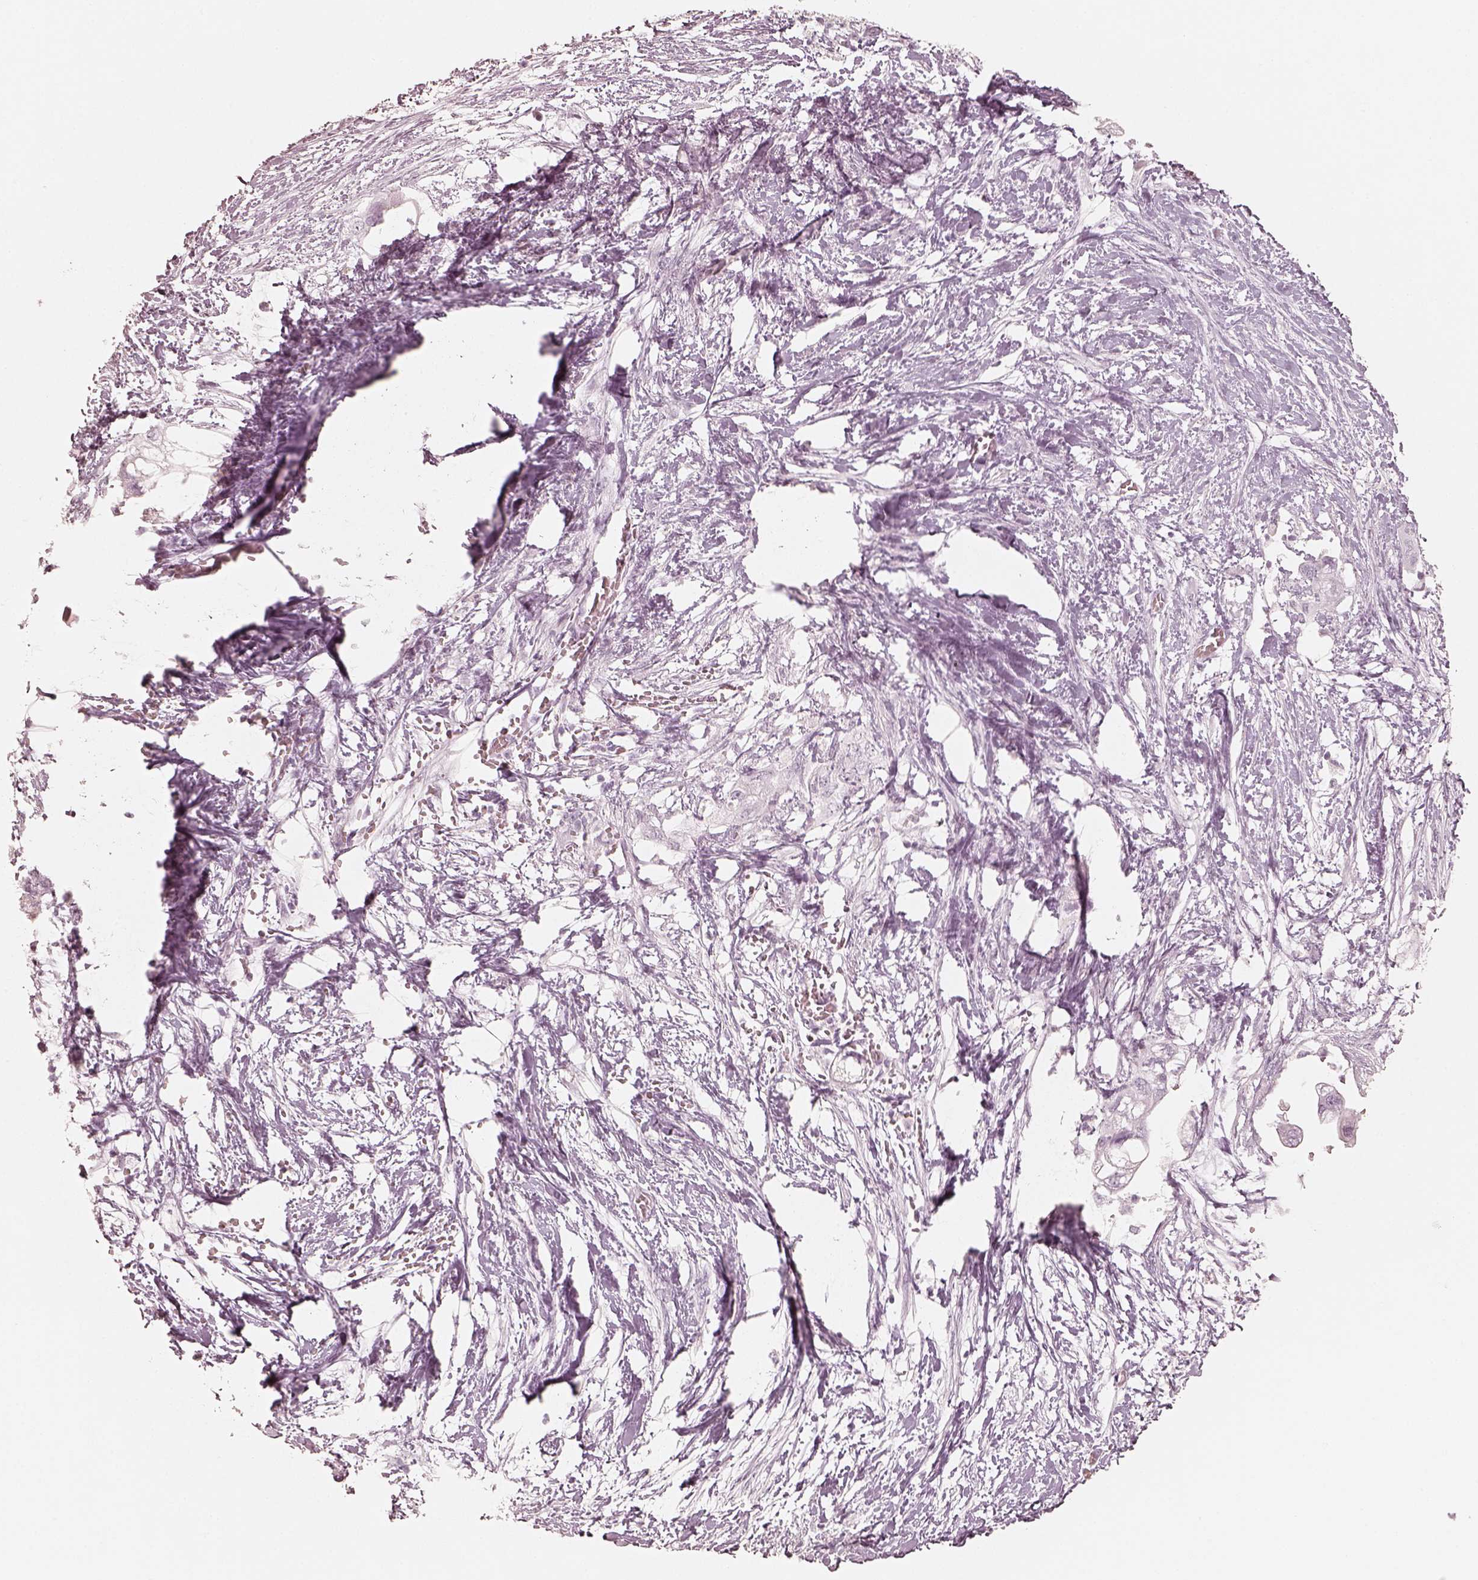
{"staining": {"intensity": "negative", "quantity": "none", "location": "none"}, "tissue": "pancreatic cancer", "cell_type": "Tumor cells", "image_type": "cancer", "snomed": [{"axis": "morphology", "description": "Adenocarcinoma, NOS"}, {"axis": "topography", "description": "Pancreas"}], "caption": "IHC of pancreatic cancer shows no staining in tumor cells.", "gene": "KRT82", "patient": {"sex": "female", "age": 72}}